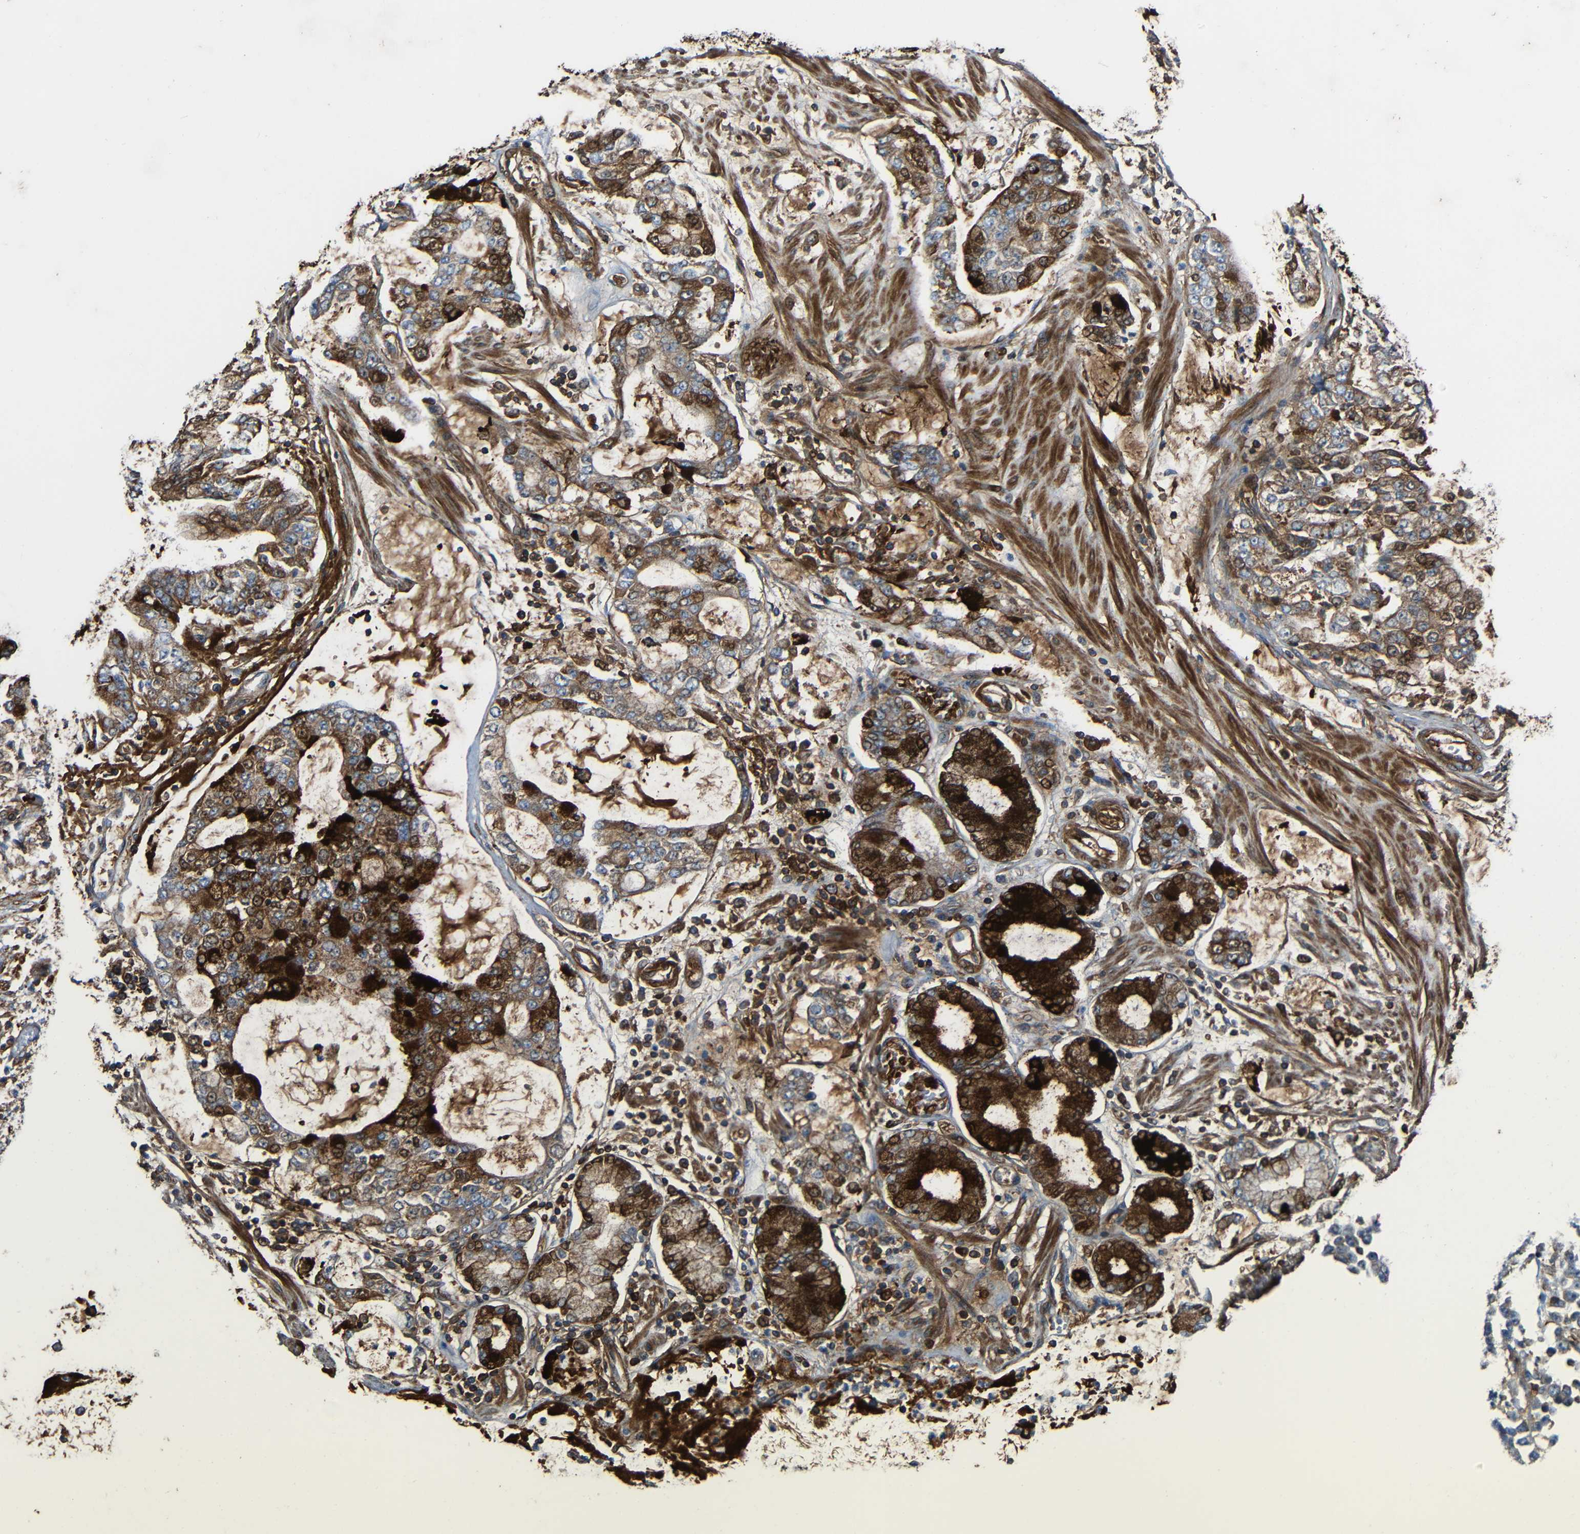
{"staining": {"intensity": "strong", "quantity": ">75%", "location": "cytoplasmic/membranous"}, "tissue": "stomach cancer", "cell_type": "Tumor cells", "image_type": "cancer", "snomed": [{"axis": "morphology", "description": "Adenocarcinoma, NOS"}, {"axis": "topography", "description": "Stomach"}], "caption": "Adenocarcinoma (stomach) stained with immunohistochemistry (IHC) displays strong cytoplasmic/membranous expression in about >75% of tumor cells.", "gene": "RHOT2", "patient": {"sex": "male", "age": 76}}